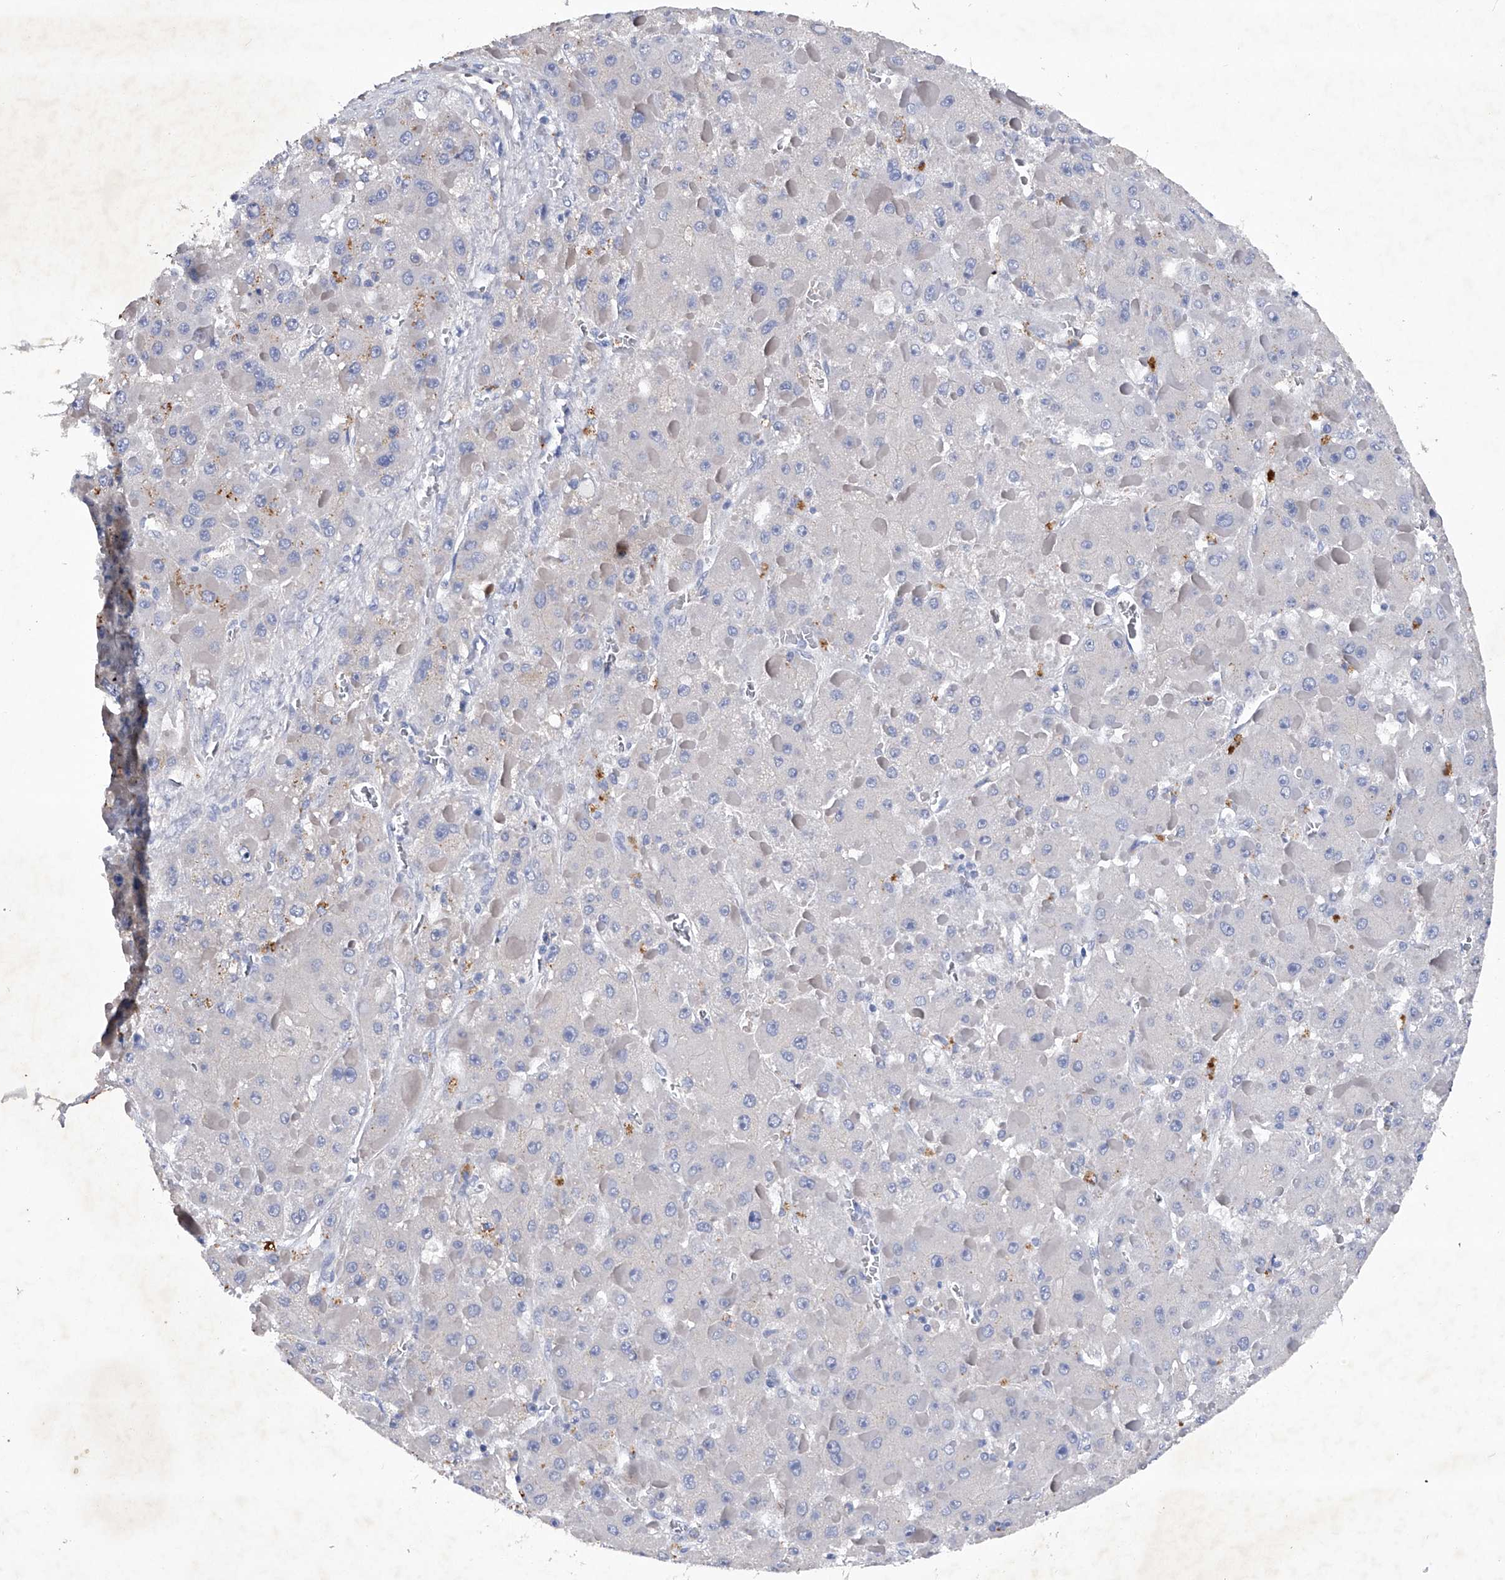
{"staining": {"intensity": "negative", "quantity": "none", "location": "none"}, "tissue": "liver cancer", "cell_type": "Tumor cells", "image_type": "cancer", "snomed": [{"axis": "morphology", "description": "Carcinoma, Hepatocellular, NOS"}, {"axis": "topography", "description": "Liver"}], "caption": "Tumor cells are negative for brown protein staining in liver cancer (hepatocellular carcinoma).", "gene": "ASNS", "patient": {"sex": "female", "age": 73}}